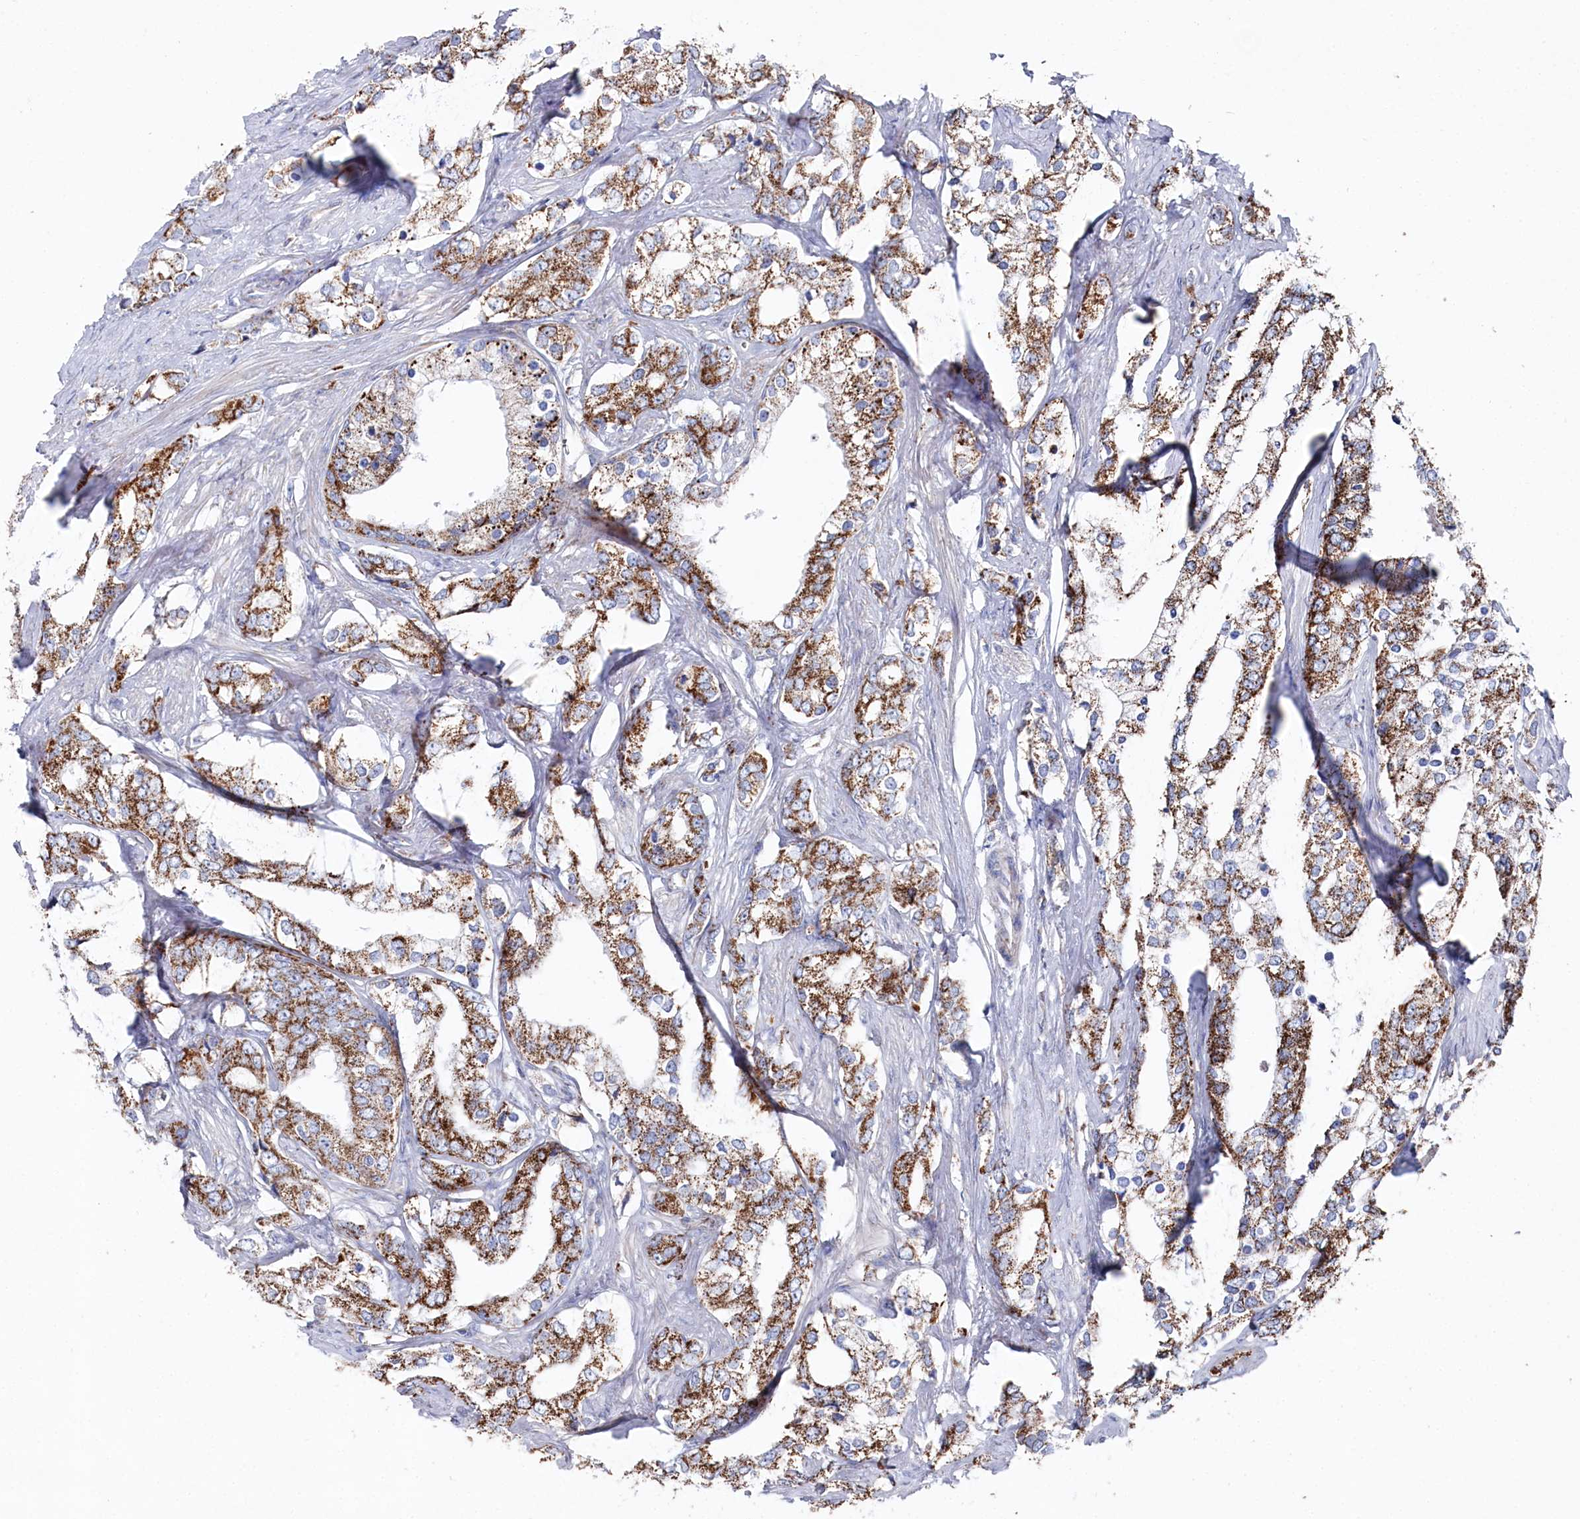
{"staining": {"intensity": "moderate", "quantity": ">75%", "location": "cytoplasmic/membranous"}, "tissue": "prostate cancer", "cell_type": "Tumor cells", "image_type": "cancer", "snomed": [{"axis": "morphology", "description": "Adenocarcinoma, High grade"}, {"axis": "topography", "description": "Prostate"}], "caption": "Immunohistochemistry of prostate cancer displays medium levels of moderate cytoplasmic/membranous positivity in approximately >75% of tumor cells.", "gene": "GLS2", "patient": {"sex": "male", "age": 66}}